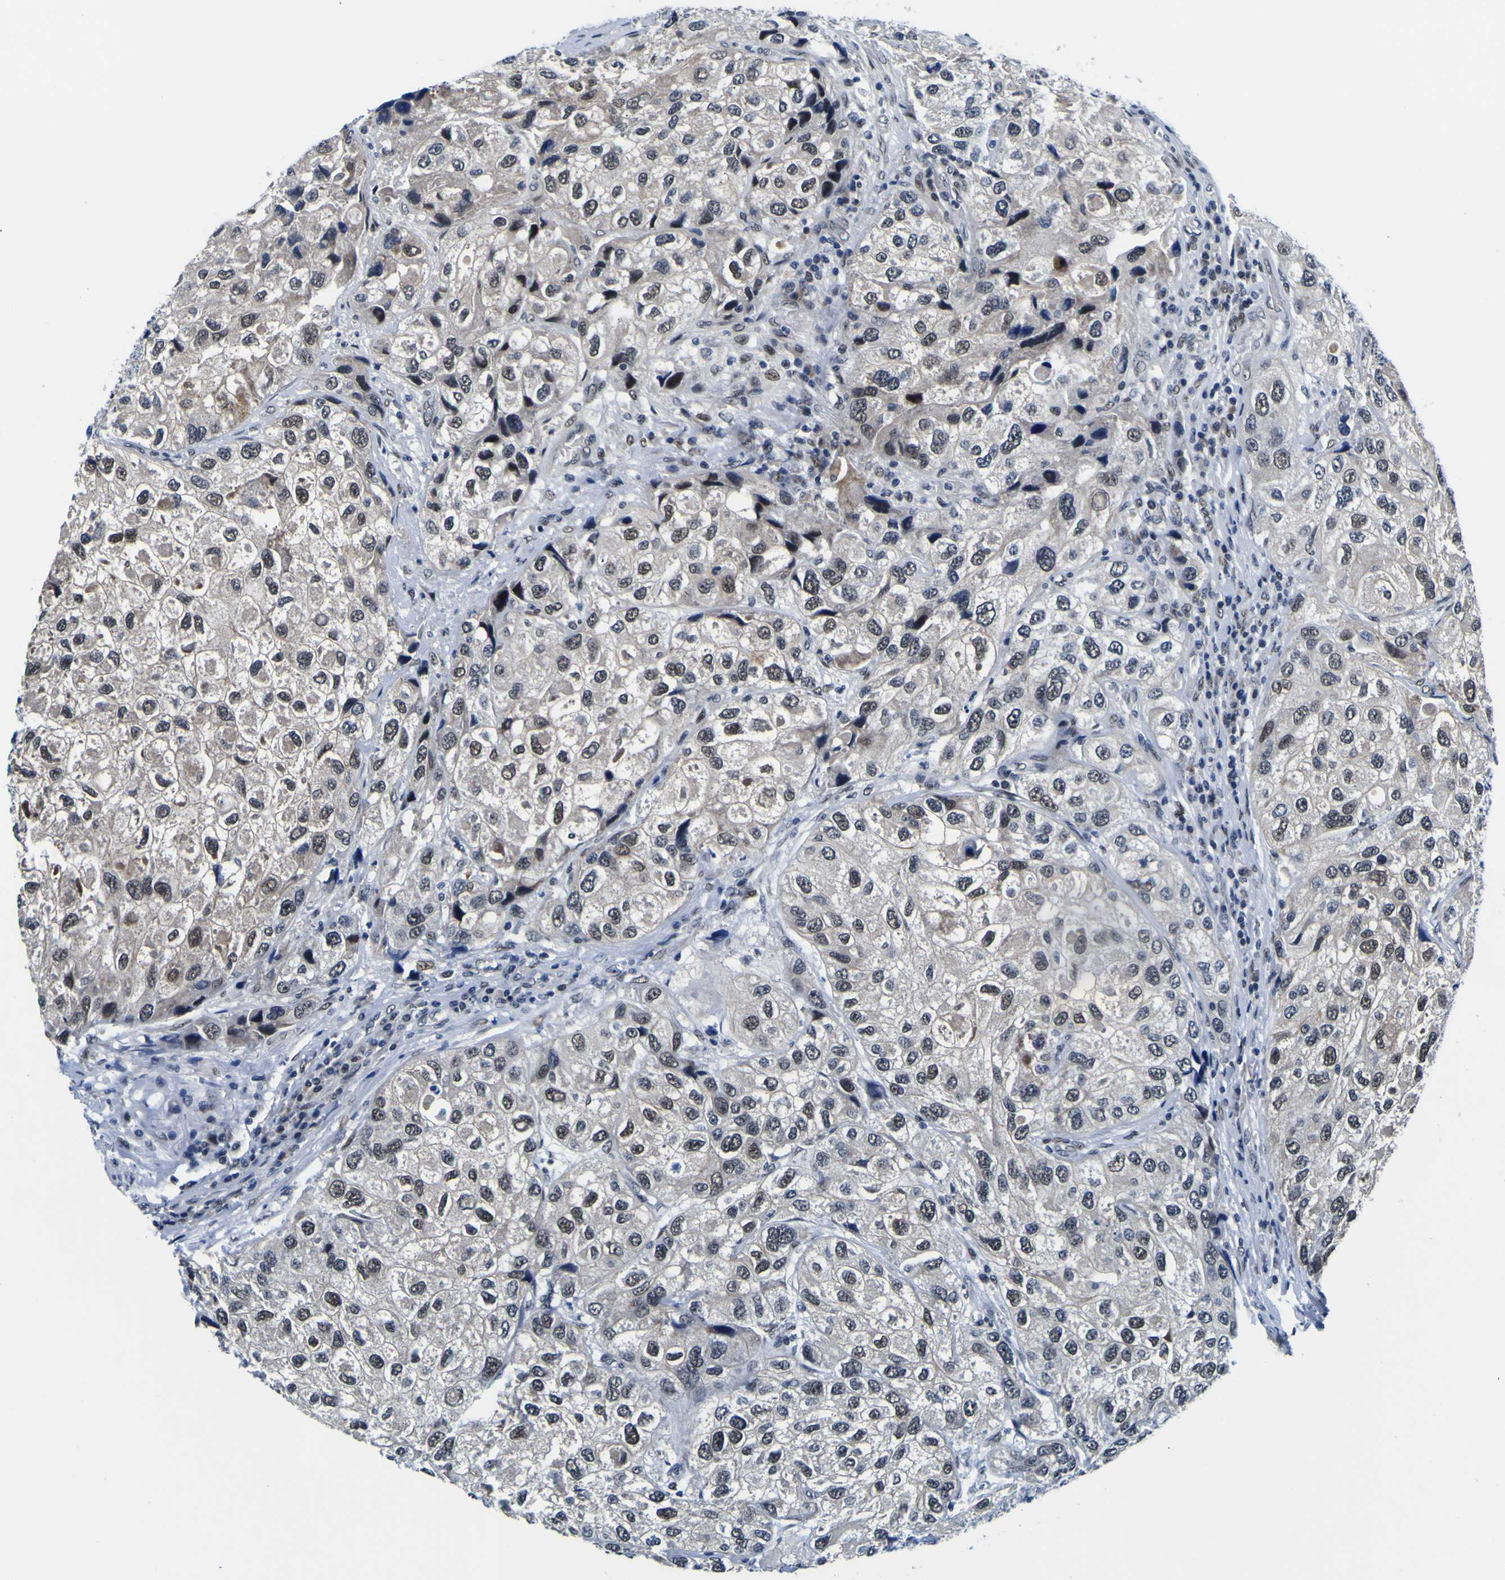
{"staining": {"intensity": "moderate", "quantity": "25%-75%", "location": "nuclear"}, "tissue": "urothelial cancer", "cell_type": "Tumor cells", "image_type": "cancer", "snomed": [{"axis": "morphology", "description": "Urothelial carcinoma, High grade"}, {"axis": "topography", "description": "Urinary bladder"}], "caption": "Protein expression analysis of human urothelial cancer reveals moderate nuclear positivity in about 25%-75% of tumor cells.", "gene": "CUL4B", "patient": {"sex": "female", "age": 64}}